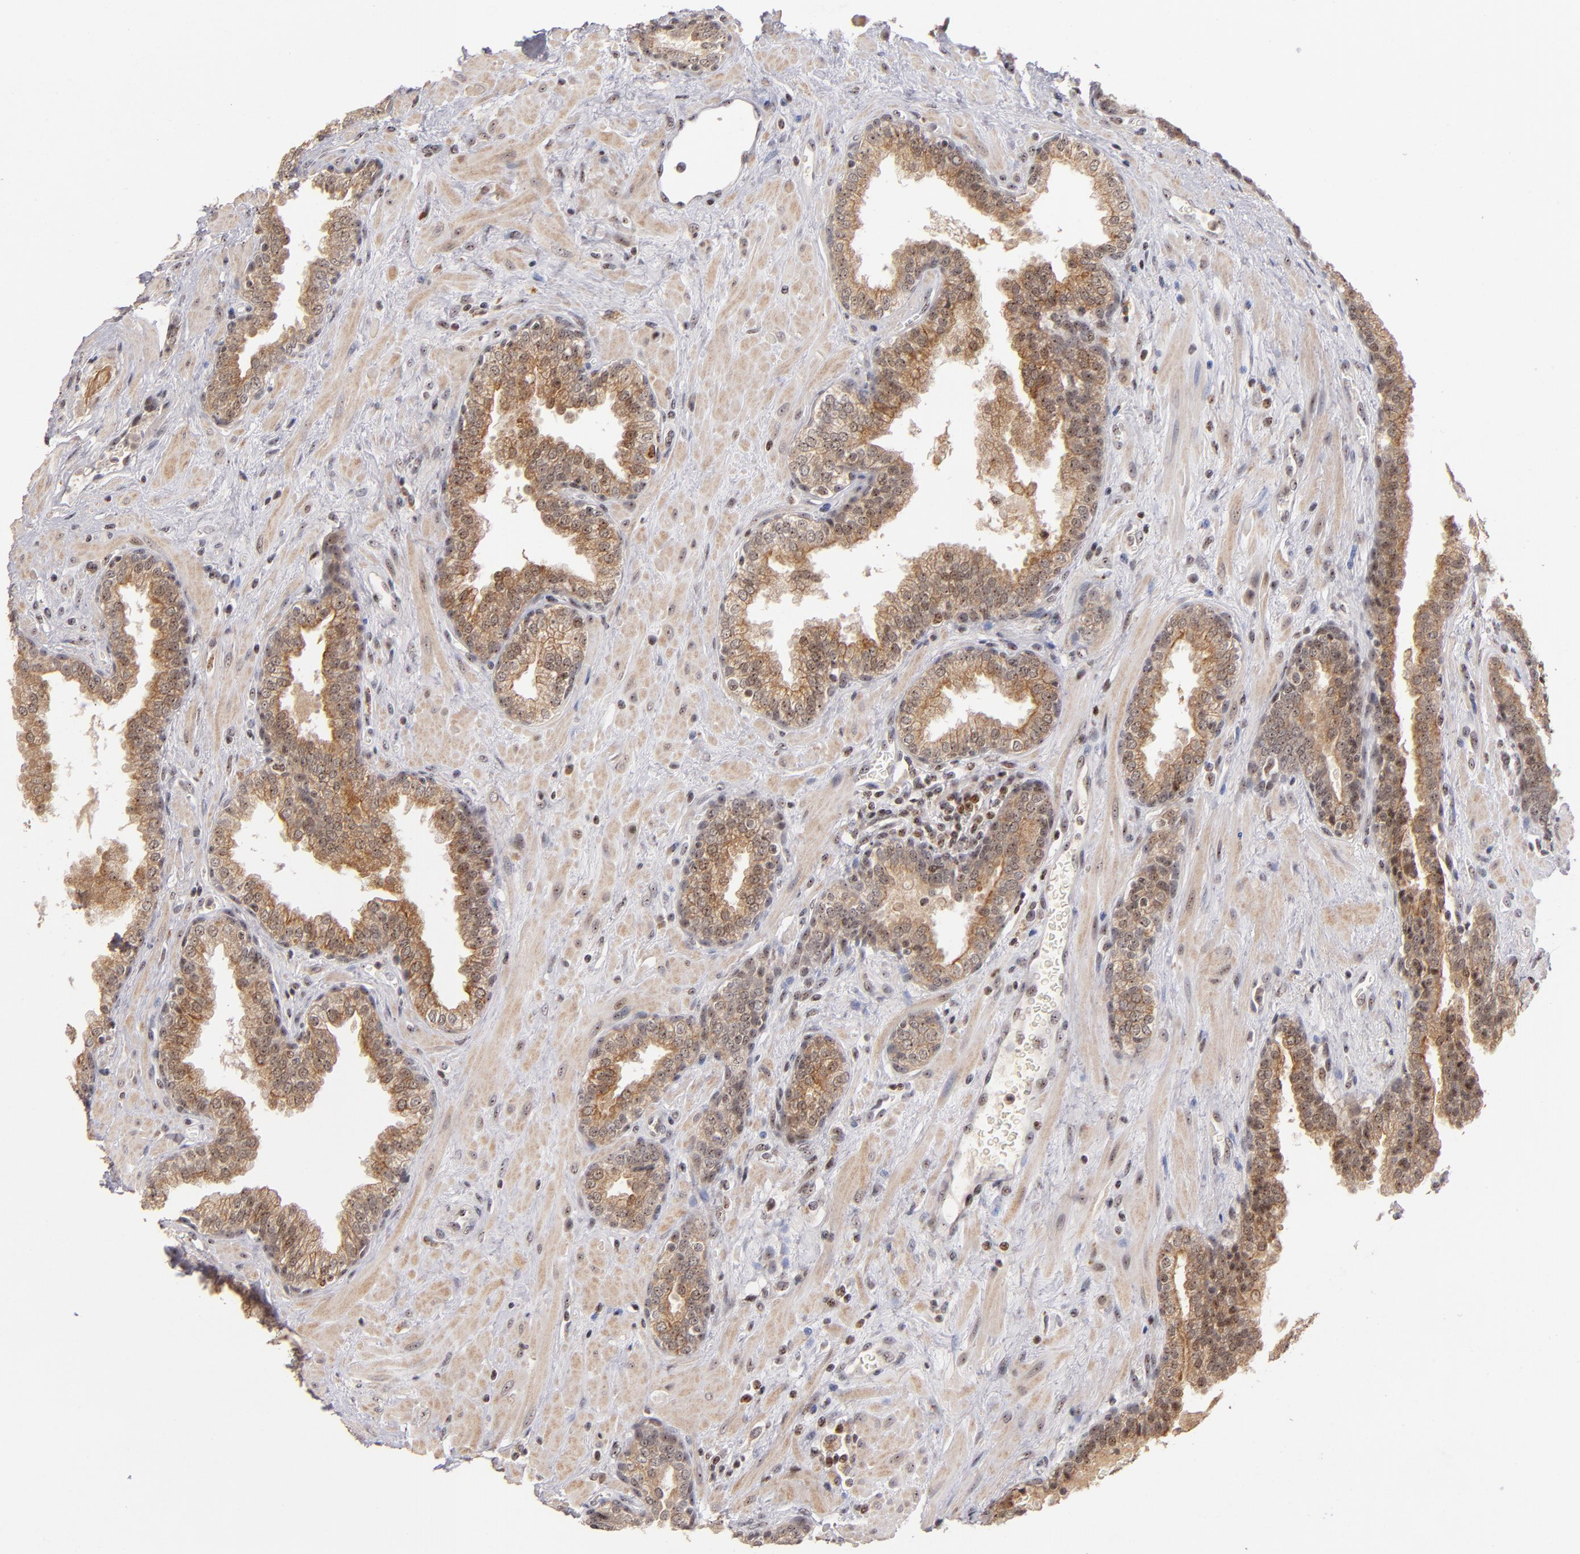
{"staining": {"intensity": "moderate", "quantity": ">75%", "location": "cytoplasmic/membranous"}, "tissue": "prostate", "cell_type": "Glandular cells", "image_type": "normal", "snomed": [{"axis": "morphology", "description": "Normal tissue, NOS"}, {"axis": "topography", "description": "Prostate"}], "caption": "IHC image of unremarkable prostate: prostate stained using IHC shows medium levels of moderate protein expression localized specifically in the cytoplasmic/membranous of glandular cells, appearing as a cytoplasmic/membranous brown color.", "gene": "PCNX4", "patient": {"sex": "male", "age": 51}}